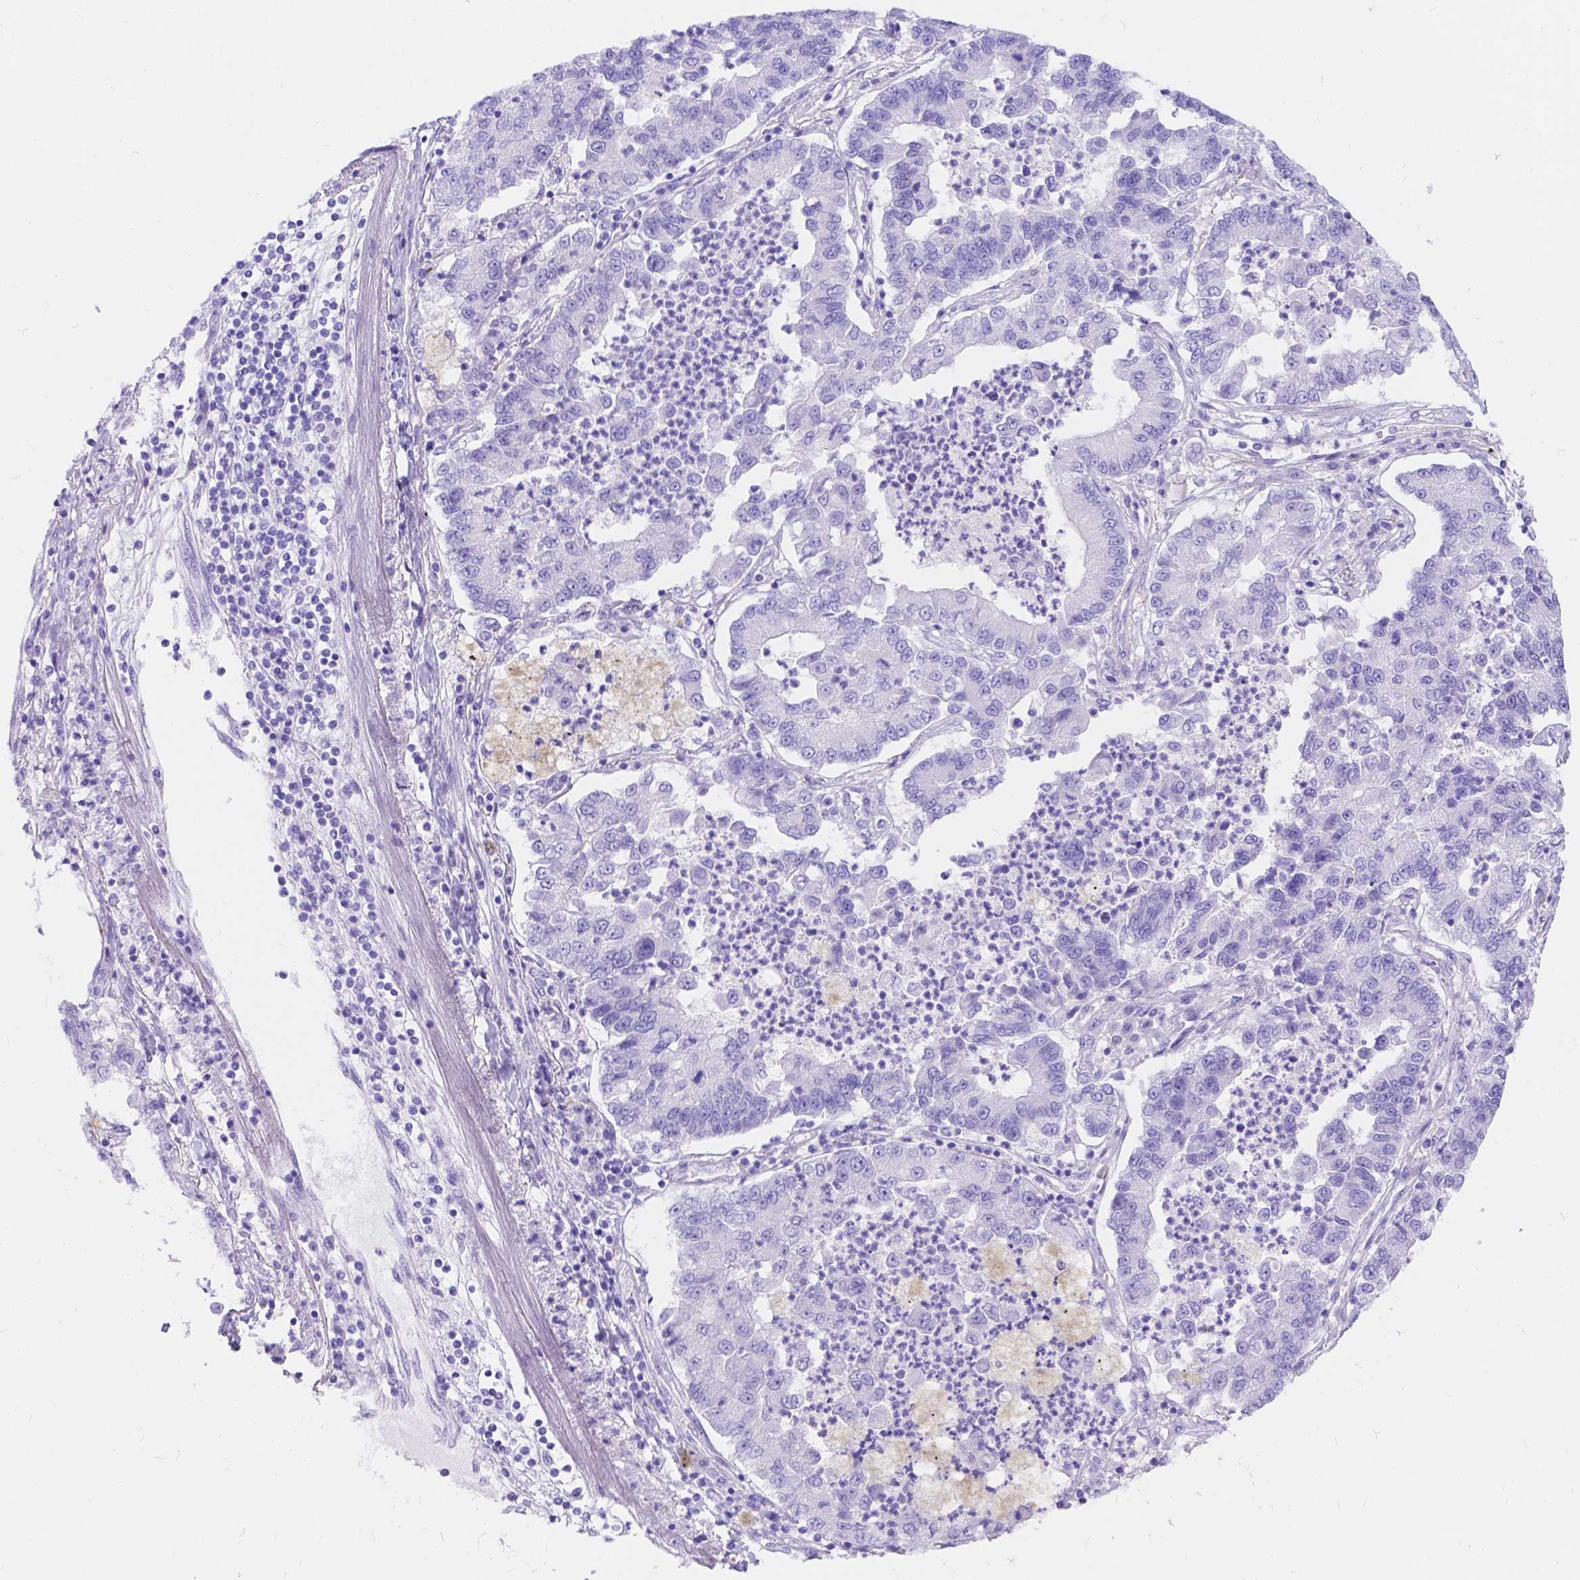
{"staining": {"intensity": "negative", "quantity": "none", "location": "none"}, "tissue": "lung cancer", "cell_type": "Tumor cells", "image_type": "cancer", "snomed": [{"axis": "morphology", "description": "Adenocarcinoma, NOS"}, {"axis": "topography", "description": "Lung"}], "caption": "Immunohistochemistry of human adenocarcinoma (lung) demonstrates no staining in tumor cells.", "gene": "KLHL10", "patient": {"sex": "female", "age": 57}}